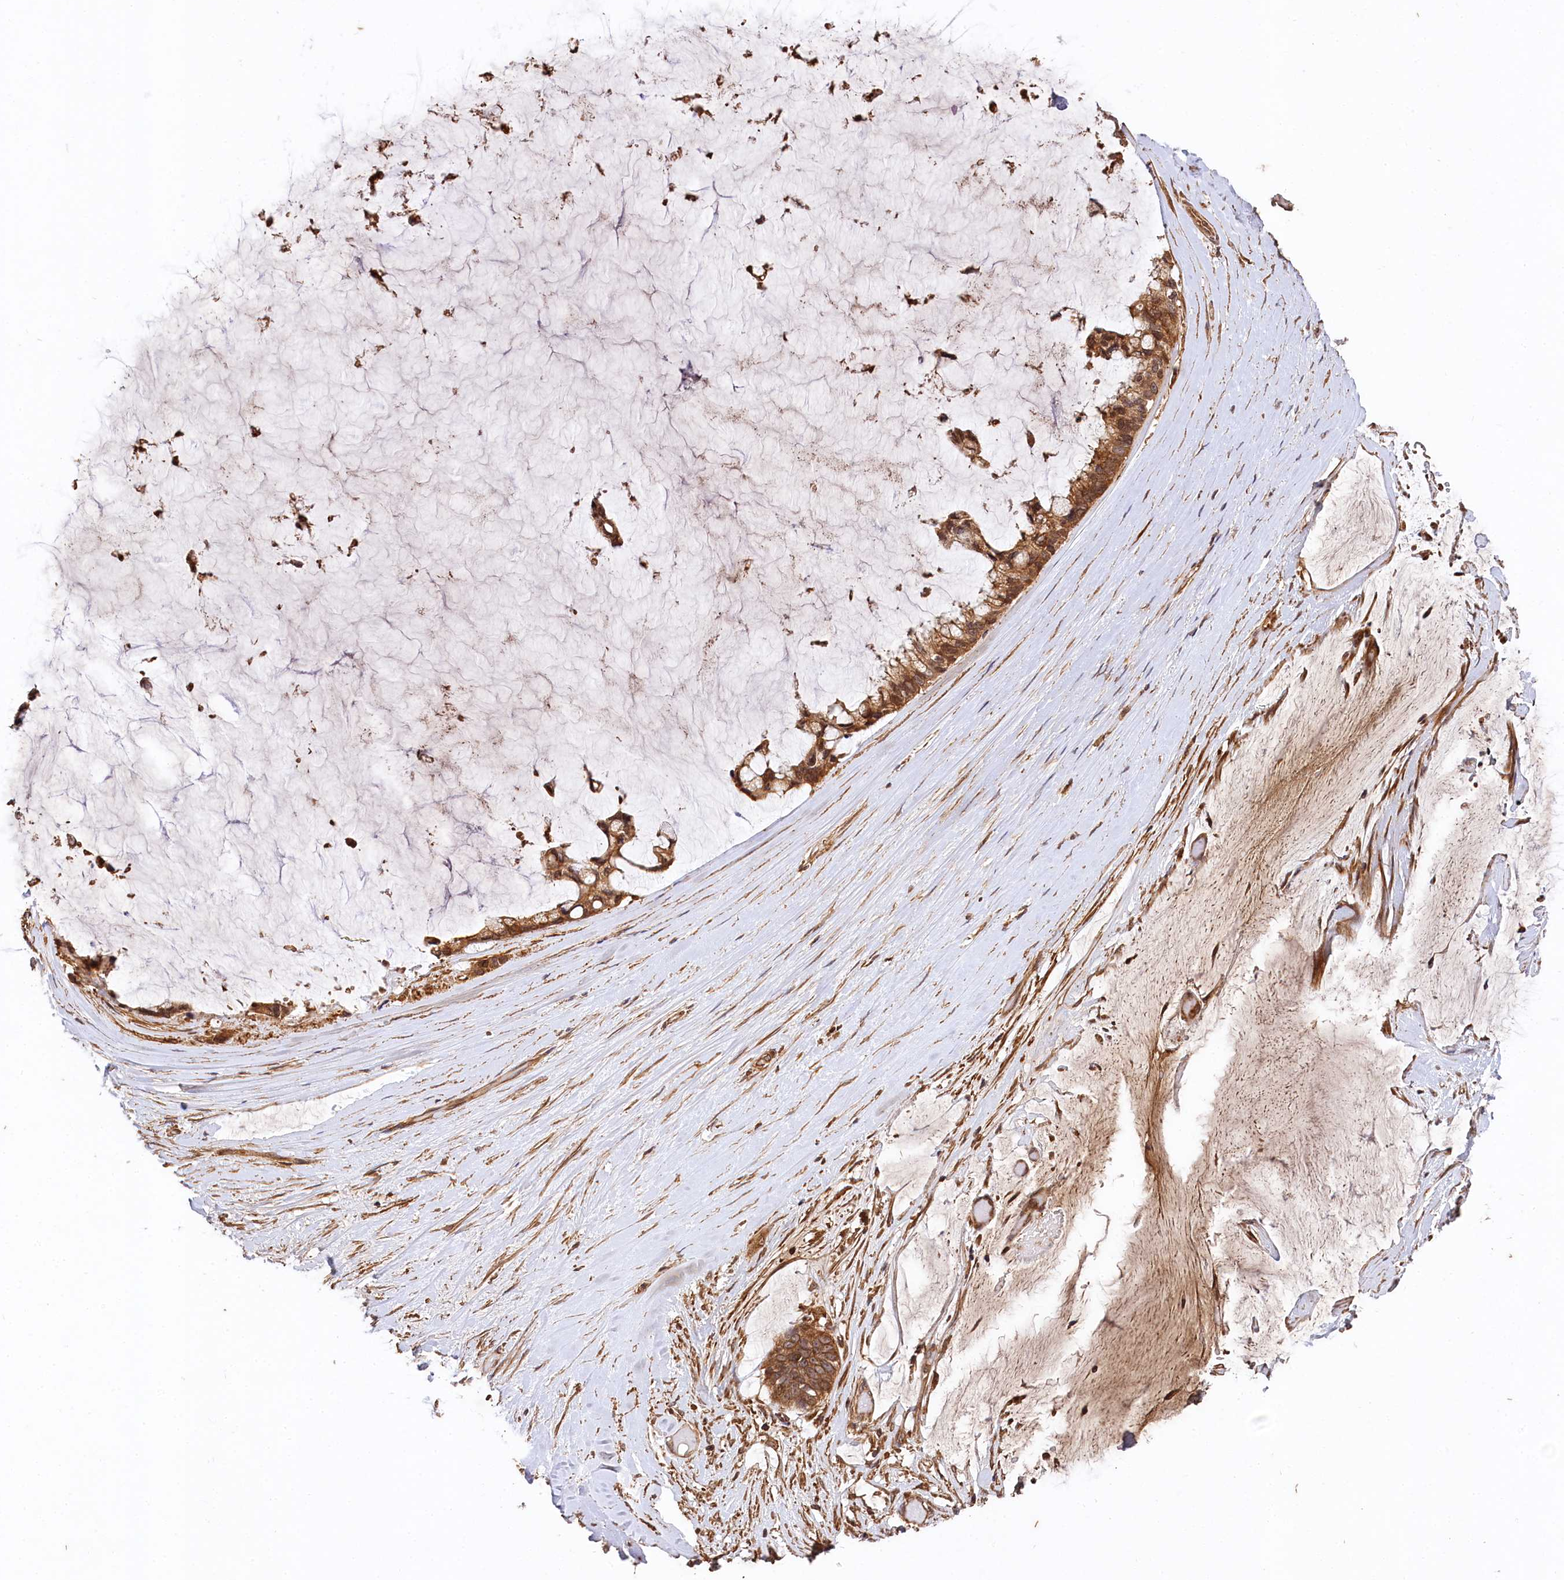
{"staining": {"intensity": "moderate", "quantity": ">75%", "location": "cytoplasmic/membranous"}, "tissue": "ovarian cancer", "cell_type": "Tumor cells", "image_type": "cancer", "snomed": [{"axis": "morphology", "description": "Cystadenocarcinoma, mucinous, NOS"}, {"axis": "topography", "description": "Ovary"}], "caption": "An immunohistochemistry image of neoplastic tissue is shown. Protein staining in brown highlights moderate cytoplasmic/membranous positivity in mucinous cystadenocarcinoma (ovarian) within tumor cells.", "gene": "MCF2L2", "patient": {"sex": "female", "age": 39}}